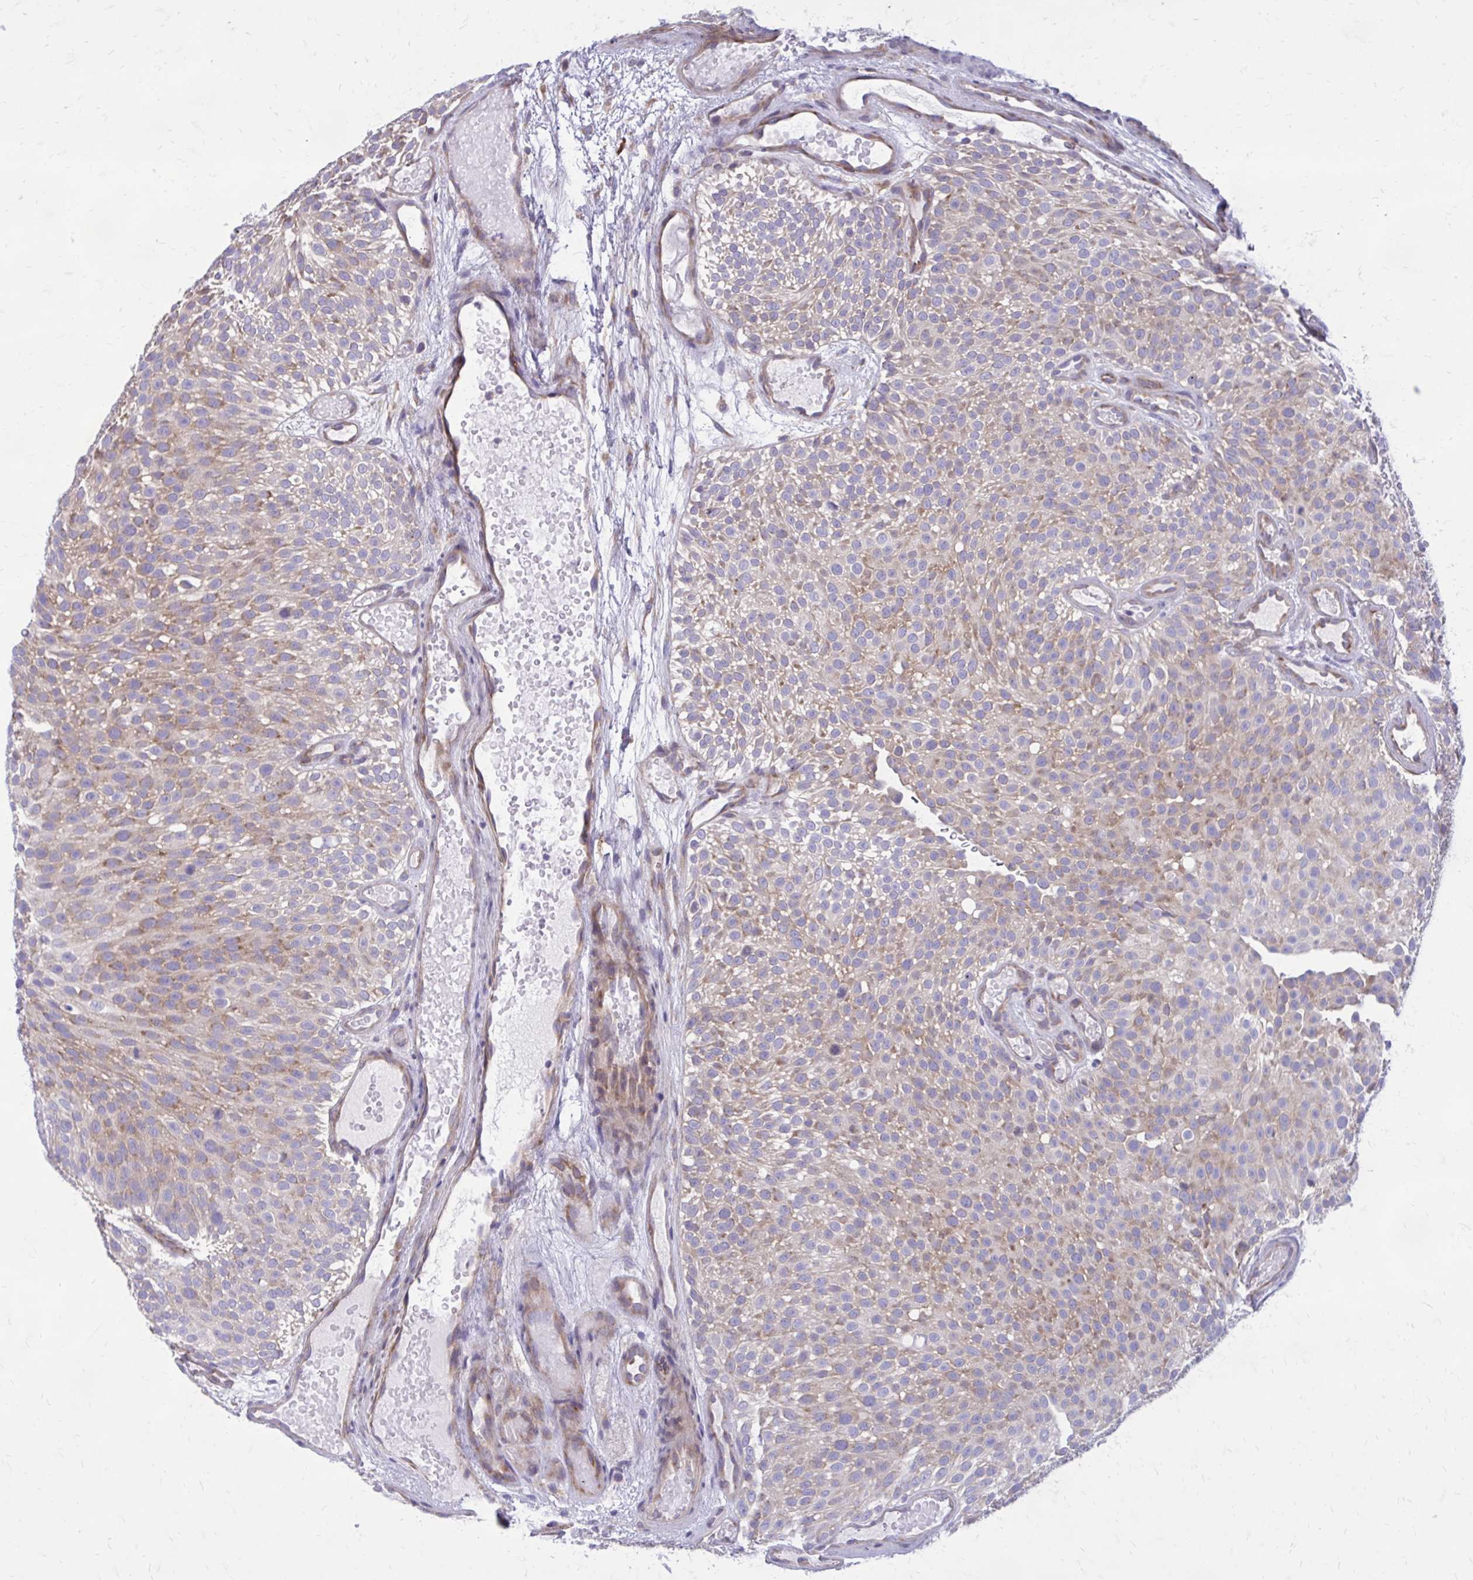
{"staining": {"intensity": "moderate", "quantity": "25%-75%", "location": "cytoplasmic/membranous"}, "tissue": "urothelial cancer", "cell_type": "Tumor cells", "image_type": "cancer", "snomed": [{"axis": "morphology", "description": "Urothelial carcinoma, Low grade"}, {"axis": "topography", "description": "Urinary bladder"}], "caption": "About 25%-75% of tumor cells in urothelial cancer exhibit moderate cytoplasmic/membranous protein positivity as visualized by brown immunohistochemical staining.", "gene": "GIGYF2", "patient": {"sex": "male", "age": 78}}